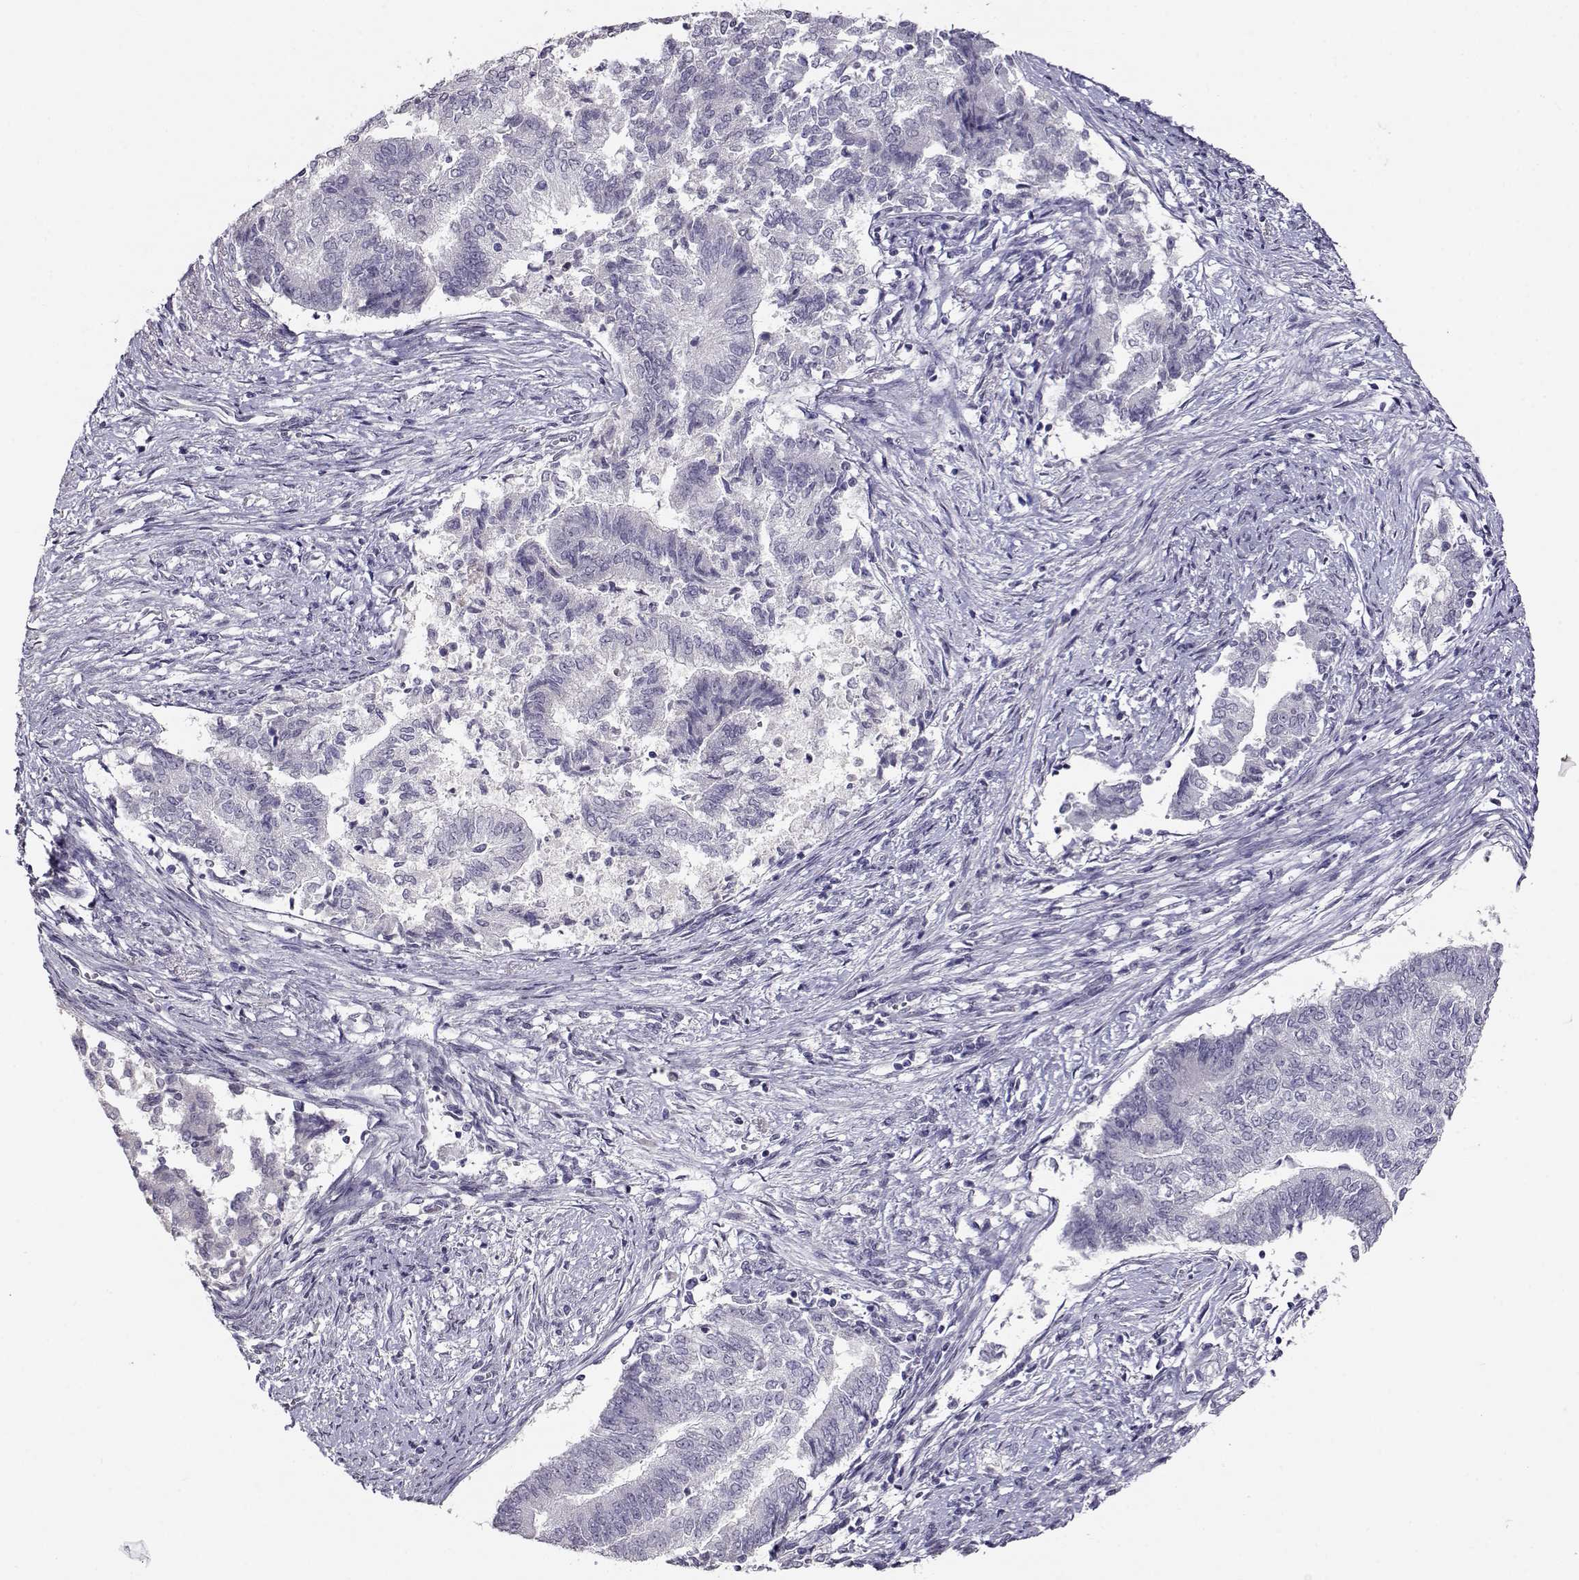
{"staining": {"intensity": "negative", "quantity": "none", "location": "none"}, "tissue": "endometrial cancer", "cell_type": "Tumor cells", "image_type": "cancer", "snomed": [{"axis": "morphology", "description": "Adenocarcinoma, NOS"}, {"axis": "topography", "description": "Endometrium"}], "caption": "Immunohistochemical staining of human endometrial cancer displays no significant staining in tumor cells.", "gene": "RHOXF2", "patient": {"sex": "female", "age": 65}}